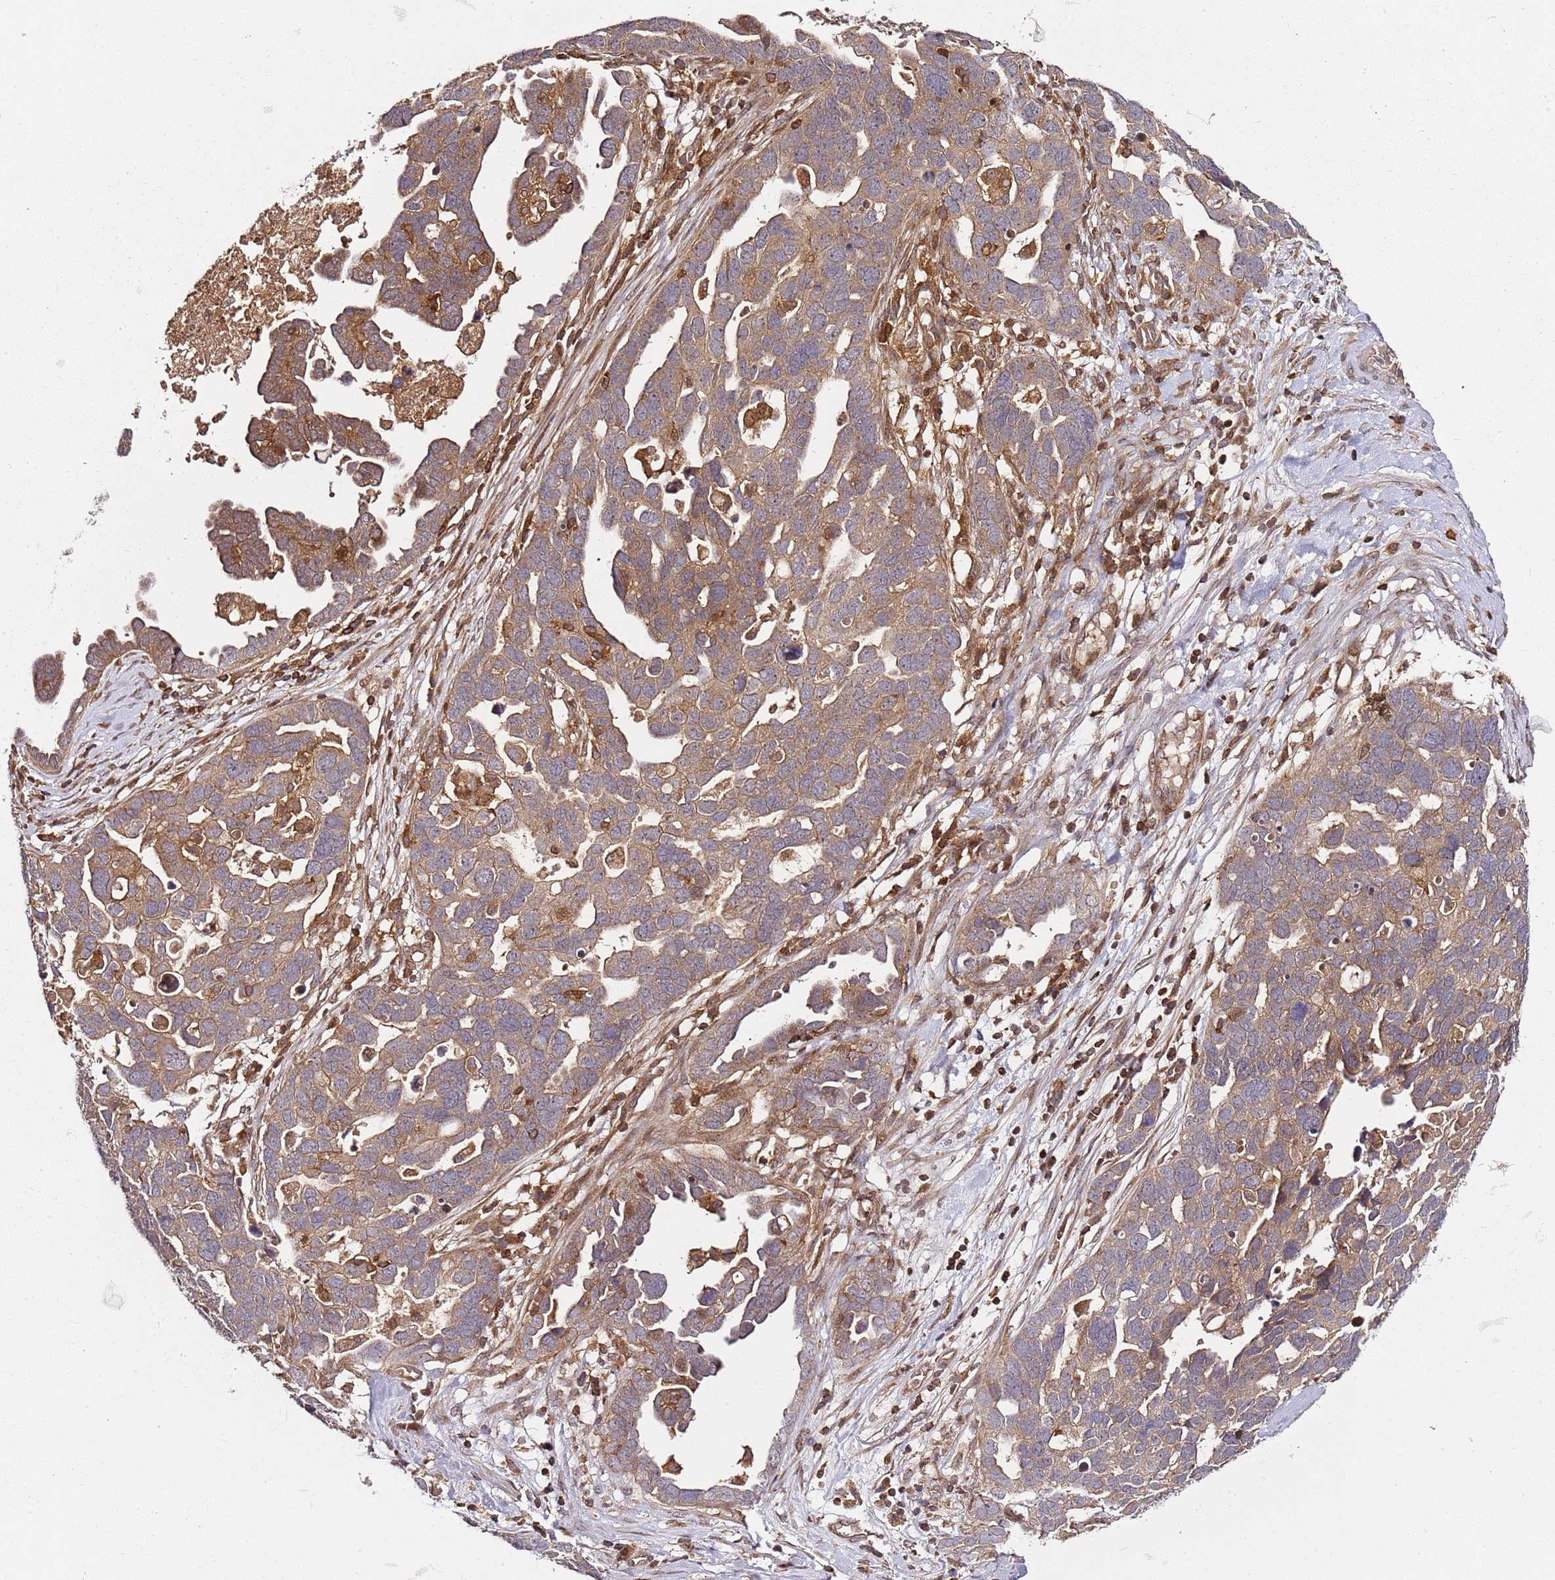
{"staining": {"intensity": "moderate", "quantity": ">75%", "location": "cytoplasmic/membranous"}, "tissue": "ovarian cancer", "cell_type": "Tumor cells", "image_type": "cancer", "snomed": [{"axis": "morphology", "description": "Cystadenocarcinoma, serous, NOS"}, {"axis": "topography", "description": "Ovary"}], "caption": "Immunohistochemistry micrograph of human ovarian cancer (serous cystadenocarcinoma) stained for a protein (brown), which displays medium levels of moderate cytoplasmic/membranous positivity in about >75% of tumor cells.", "gene": "PRMT7", "patient": {"sex": "female", "age": 54}}